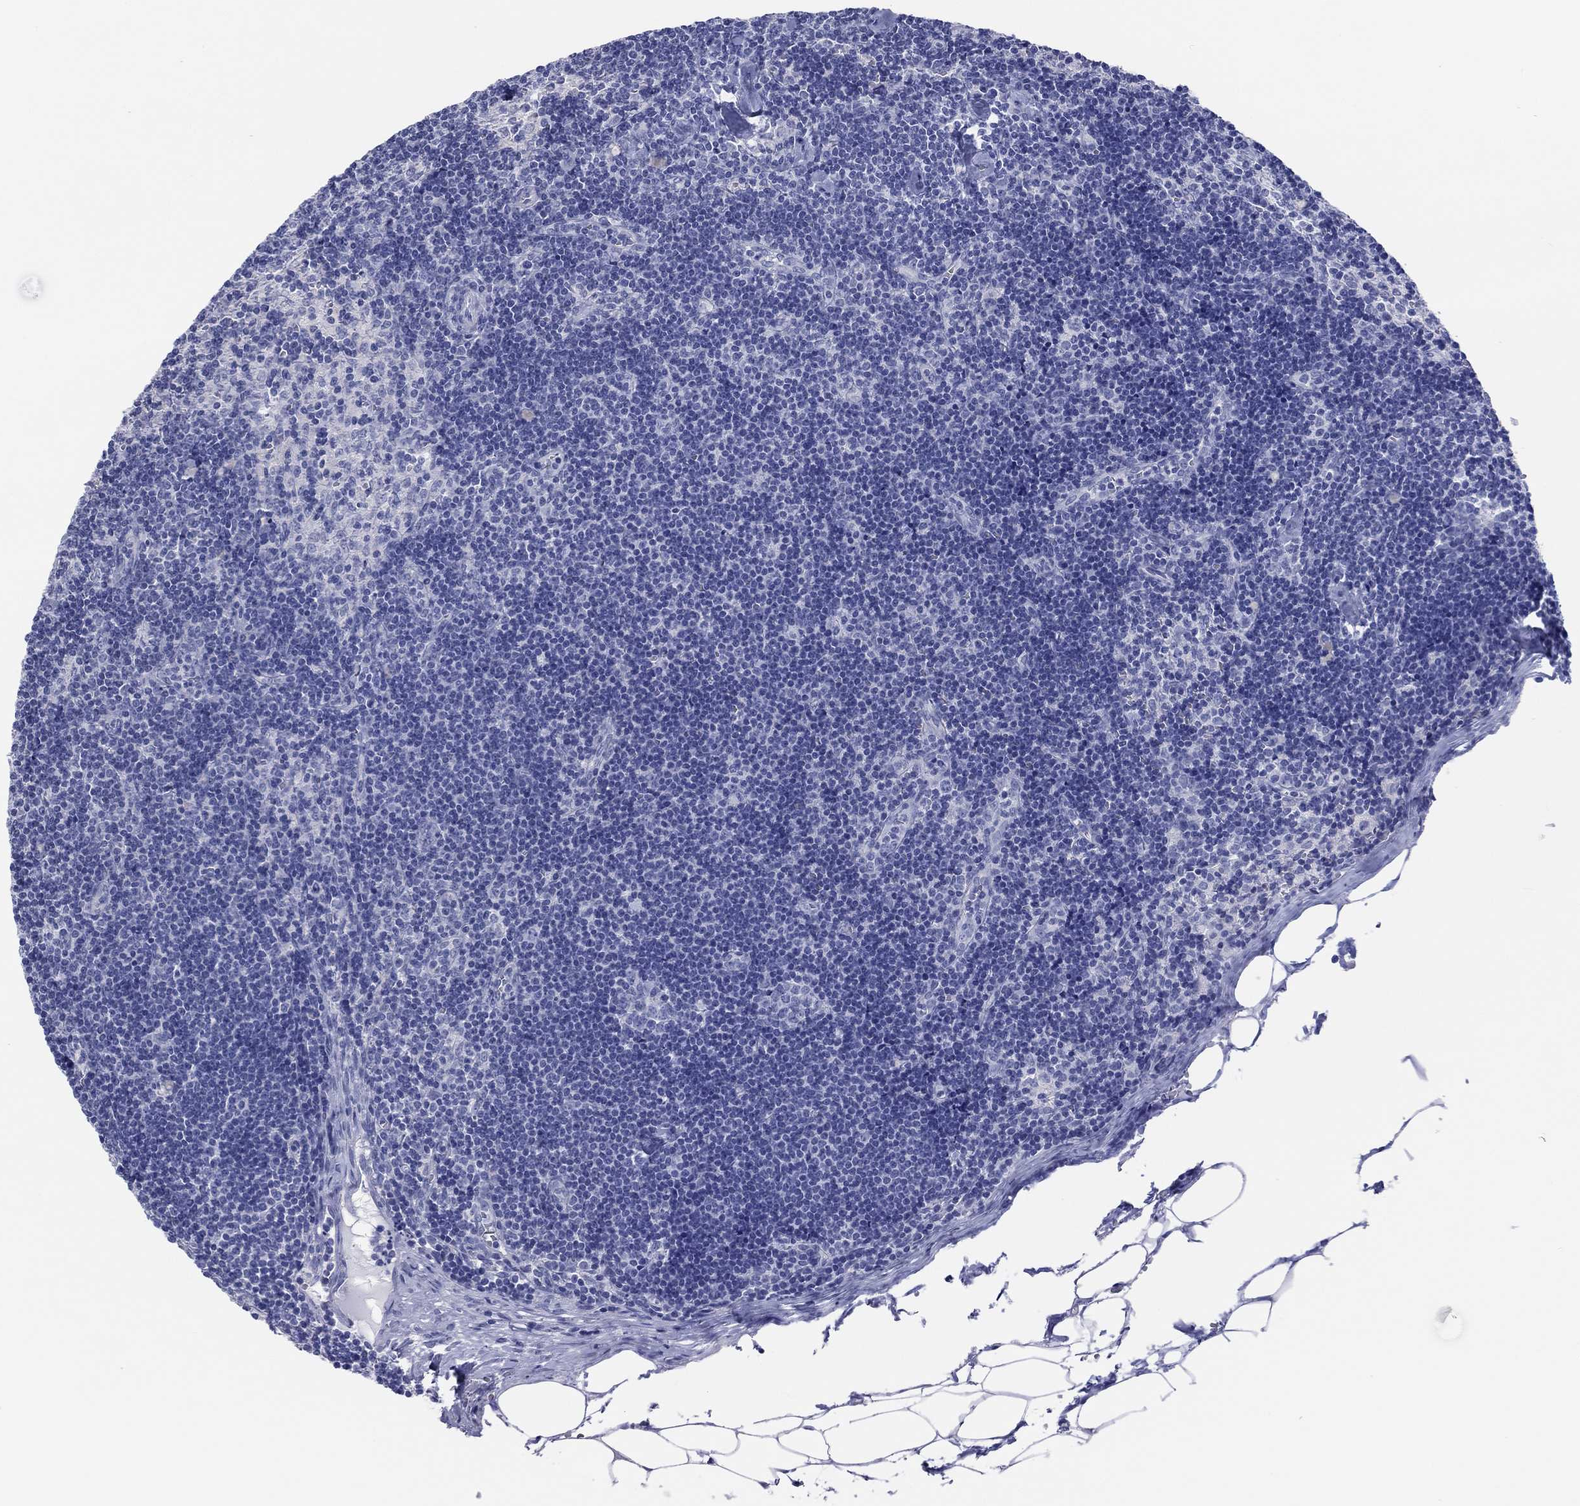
{"staining": {"intensity": "negative", "quantity": "none", "location": "none"}, "tissue": "lymph node", "cell_type": "Germinal center cells", "image_type": "normal", "snomed": [{"axis": "morphology", "description": "Normal tissue, NOS"}, {"axis": "topography", "description": "Lymph node"}], "caption": "Germinal center cells are negative for brown protein staining in normal lymph node. Brightfield microscopy of immunohistochemistry (IHC) stained with DAB (3,3'-diaminobenzidine) (brown) and hematoxylin (blue), captured at high magnification.", "gene": "ATP1B1", "patient": {"sex": "female", "age": 51}}